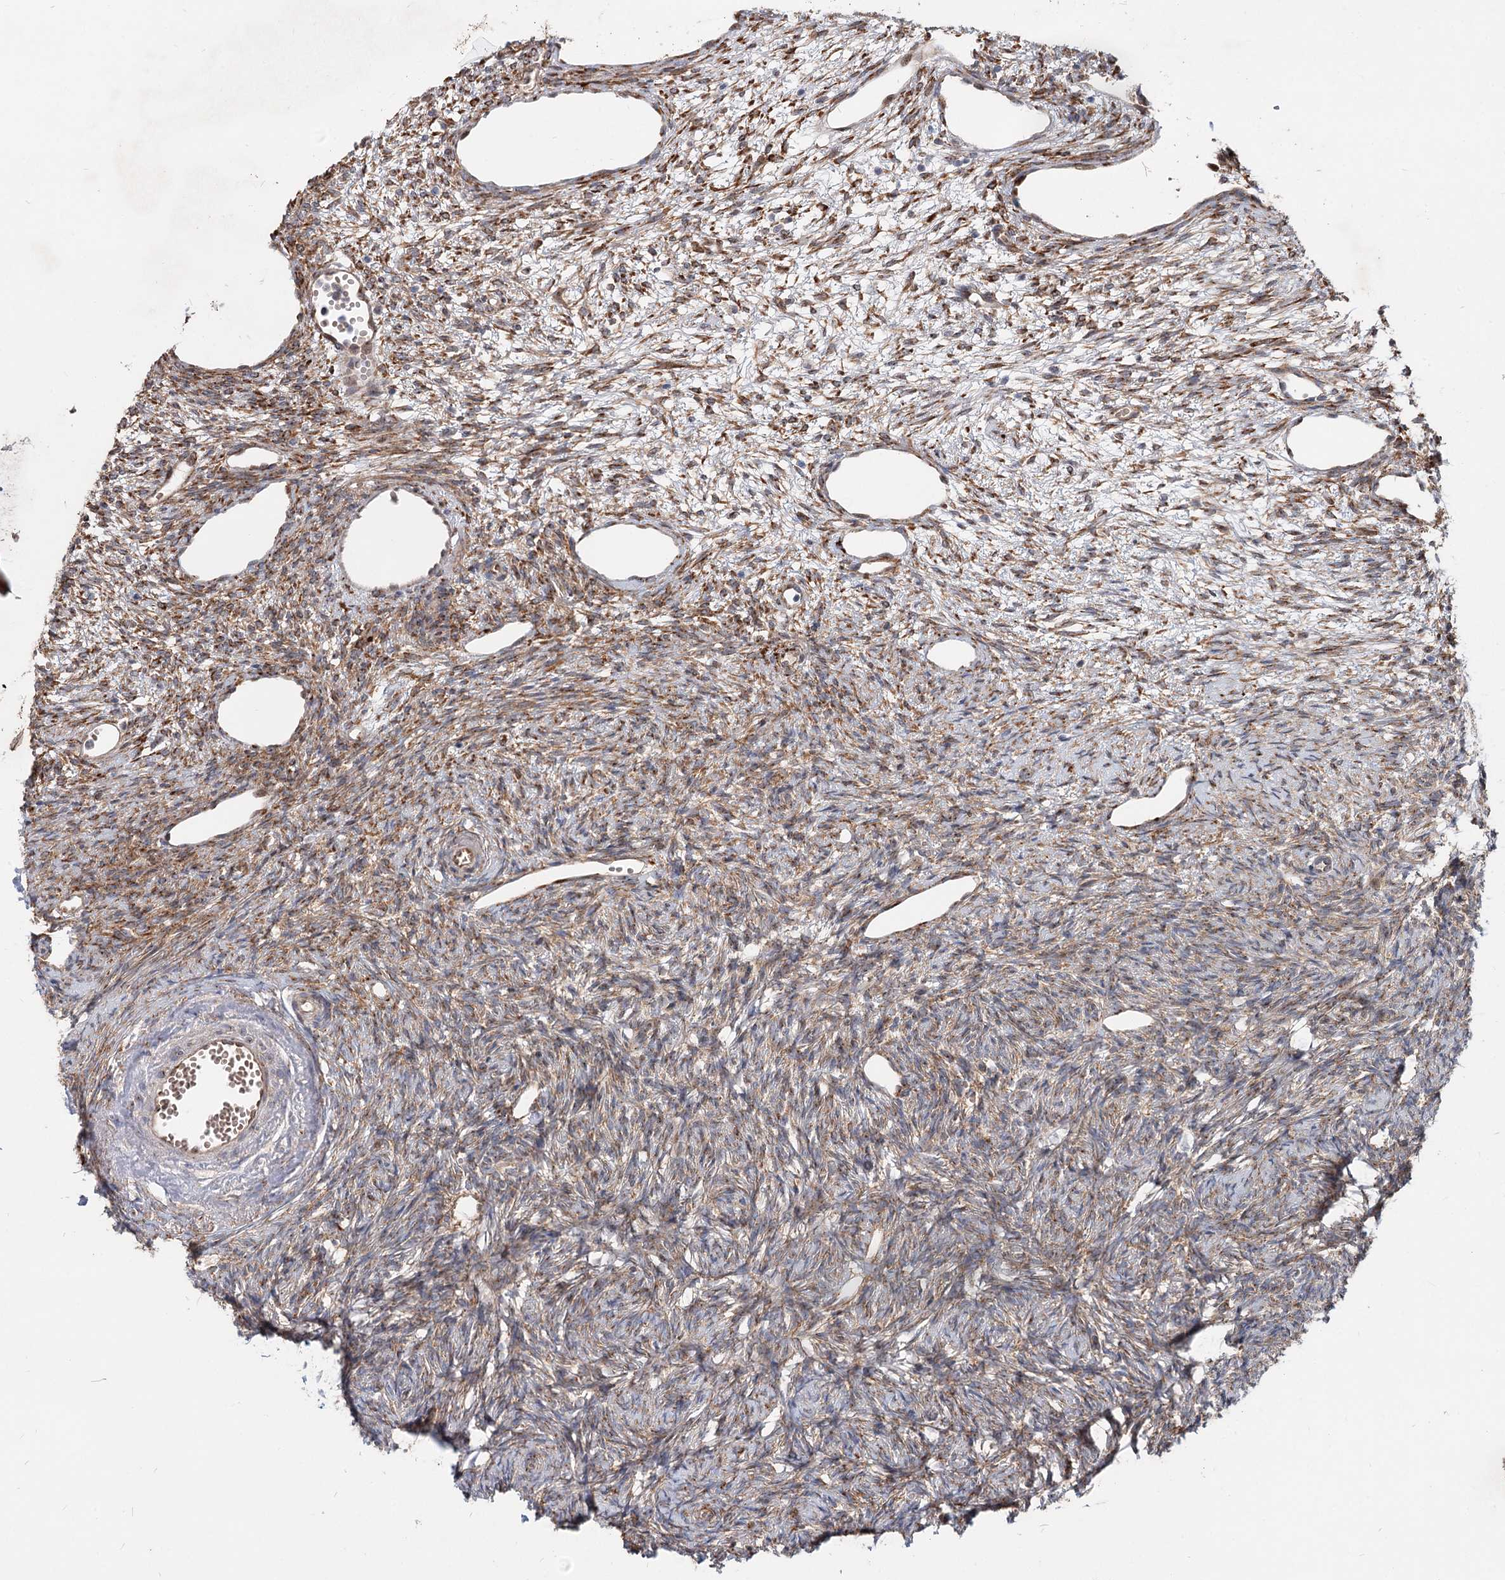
{"staining": {"intensity": "moderate", "quantity": "25%-75%", "location": "cytoplasmic/membranous"}, "tissue": "ovary", "cell_type": "Ovarian stroma cells", "image_type": "normal", "snomed": [{"axis": "morphology", "description": "Normal tissue, NOS"}, {"axis": "topography", "description": "Ovary"}], "caption": "Immunohistochemical staining of unremarkable human ovary shows 25%-75% levels of moderate cytoplasmic/membranous protein positivity in about 25%-75% of ovarian stroma cells. (DAB IHC, brown staining for protein, blue staining for nuclei).", "gene": "SPART", "patient": {"sex": "female", "age": 51}}